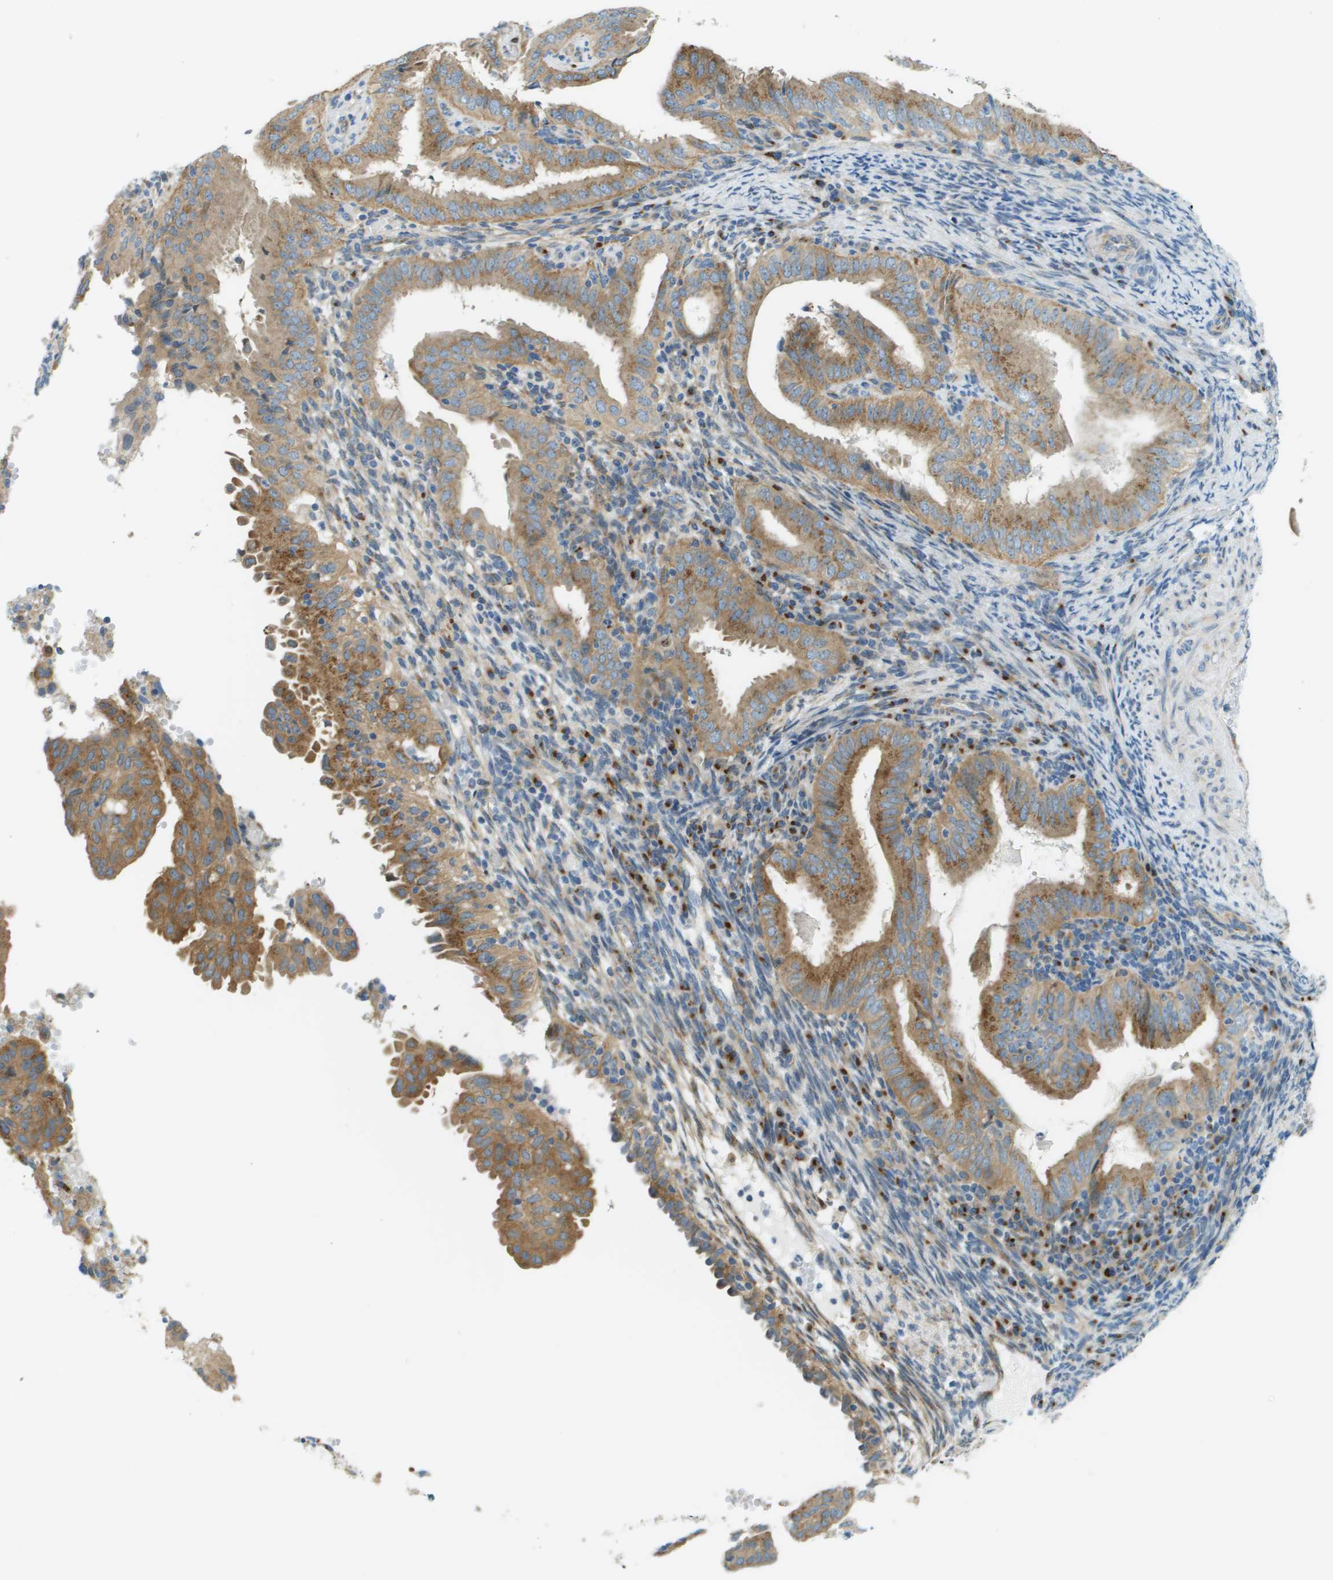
{"staining": {"intensity": "moderate", "quantity": ">75%", "location": "cytoplasmic/membranous"}, "tissue": "endometrial cancer", "cell_type": "Tumor cells", "image_type": "cancer", "snomed": [{"axis": "morphology", "description": "Adenocarcinoma, NOS"}, {"axis": "topography", "description": "Endometrium"}], "caption": "Immunohistochemical staining of adenocarcinoma (endometrial) exhibits medium levels of moderate cytoplasmic/membranous protein expression in approximately >75% of tumor cells.", "gene": "ACBD3", "patient": {"sex": "female", "age": 58}}